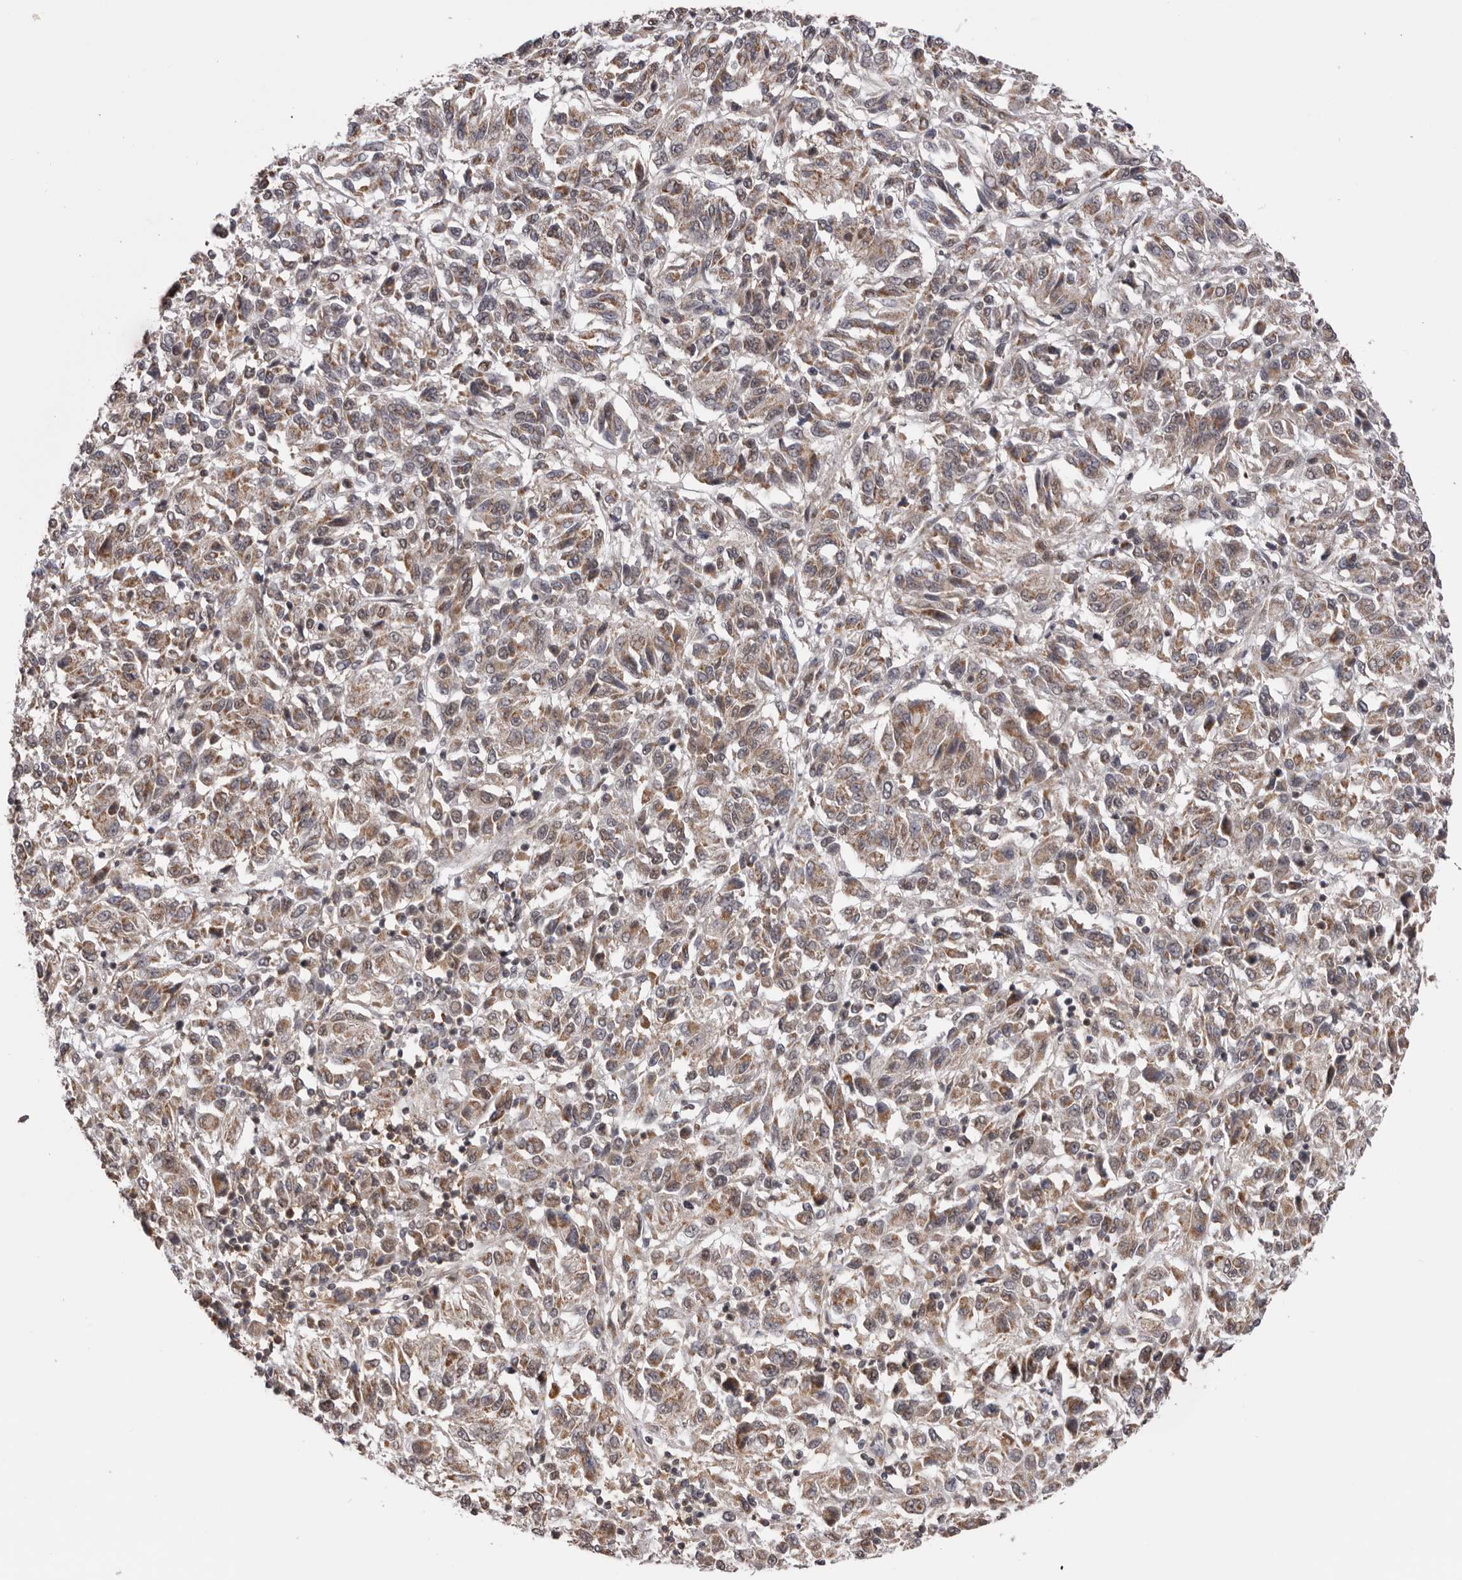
{"staining": {"intensity": "moderate", "quantity": ">75%", "location": "cytoplasmic/membranous"}, "tissue": "melanoma", "cell_type": "Tumor cells", "image_type": "cancer", "snomed": [{"axis": "morphology", "description": "Malignant melanoma, Metastatic site"}, {"axis": "topography", "description": "Lung"}], "caption": "Melanoma tissue displays moderate cytoplasmic/membranous expression in approximately >75% of tumor cells", "gene": "MOGAT2", "patient": {"sex": "male", "age": 64}}